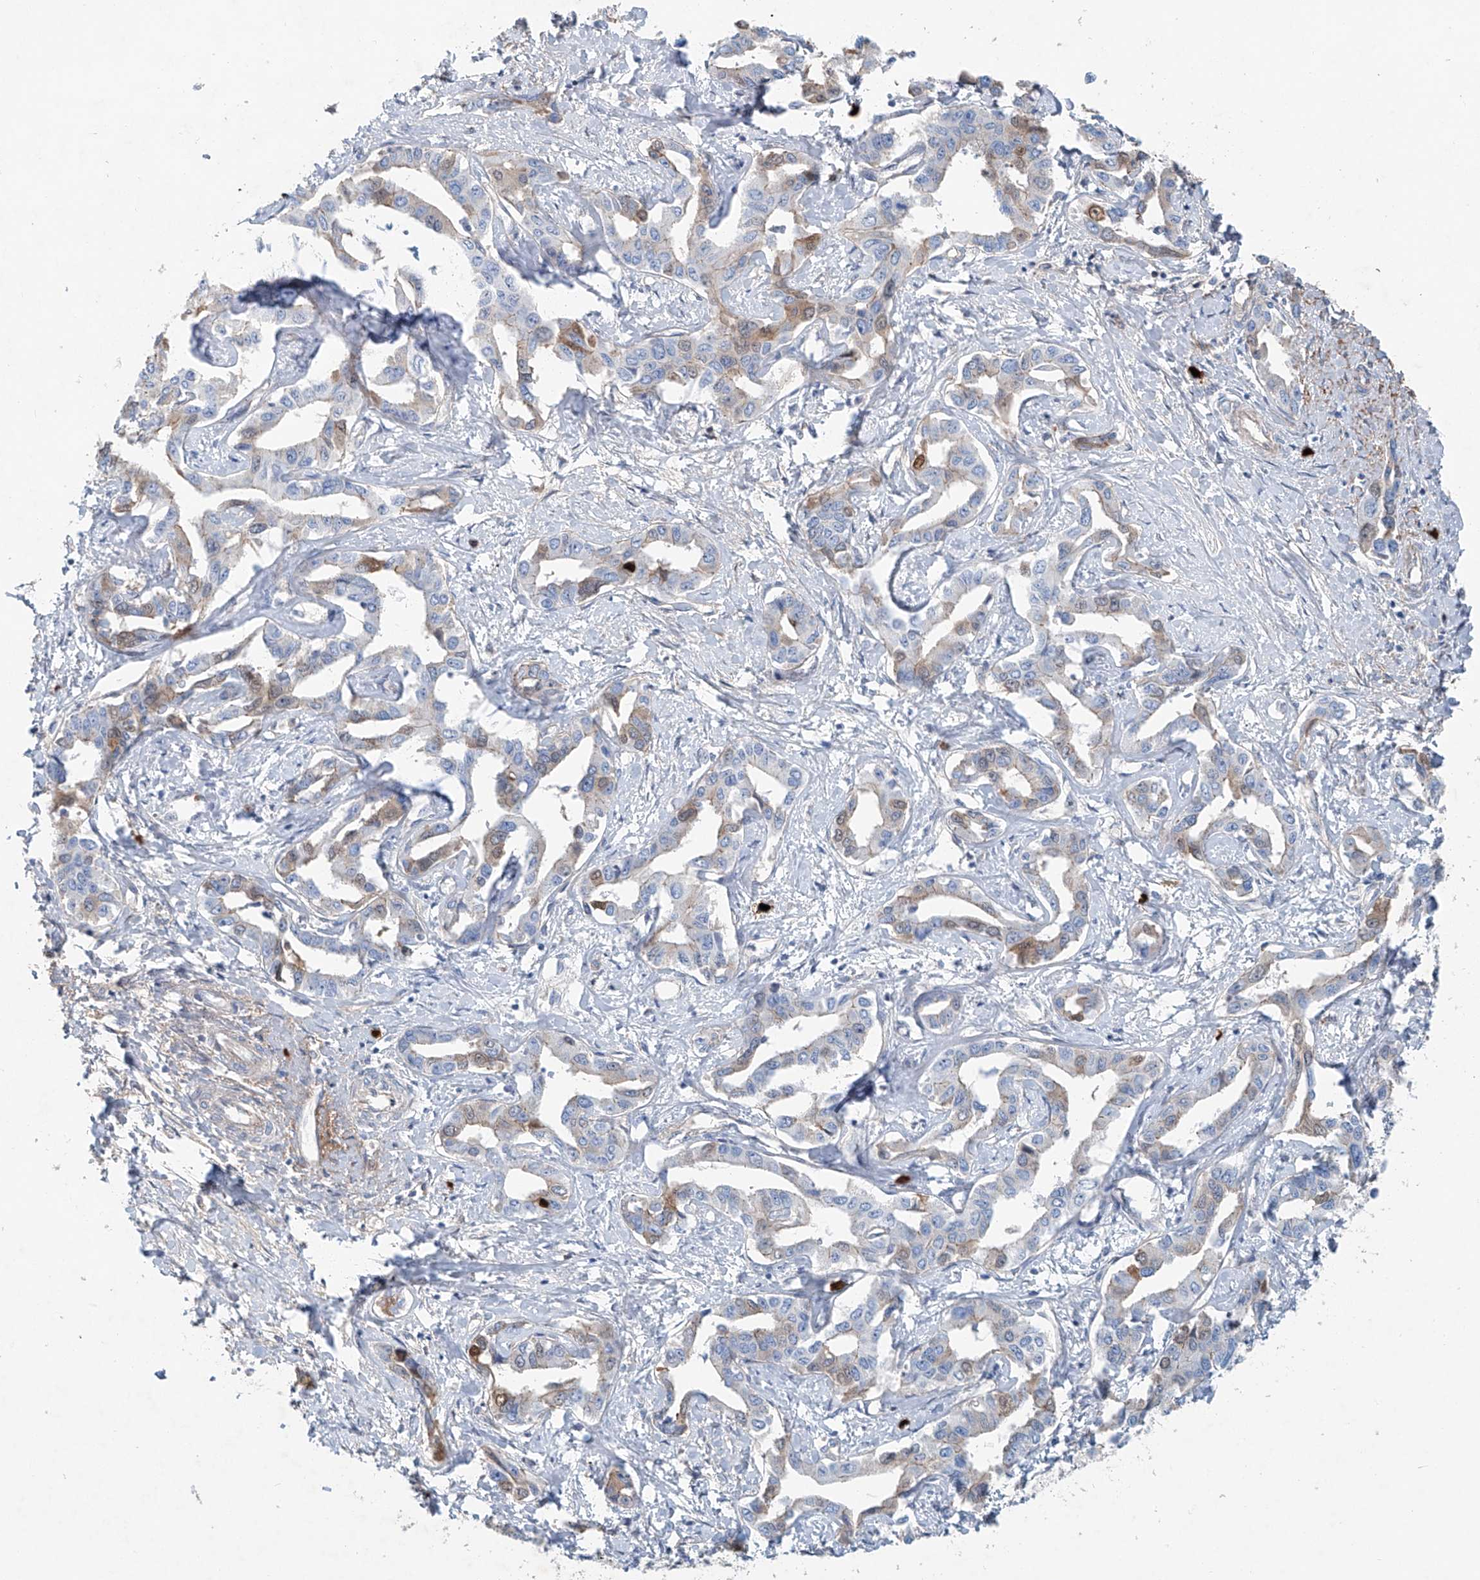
{"staining": {"intensity": "moderate", "quantity": "<25%", "location": "cytoplasmic/membranous"}, "tissue": "liver cancer", "cell_type": "Tumor cells", "image_type": "cancer", "snomed": [{"axis": "morphology", "description": "Cholangiocarcinoma"}, {"axis": "topography", "description": "Liver"}], "caption": "Cholangiocarcinoma (liver) was stained to show a protein in brown. There is low levels of moderate cytoplasmic/membranous expression in approximately <25% of tumor cells.", "gene": "FRYL", "patient": {"sex": "male", "age": 59}}